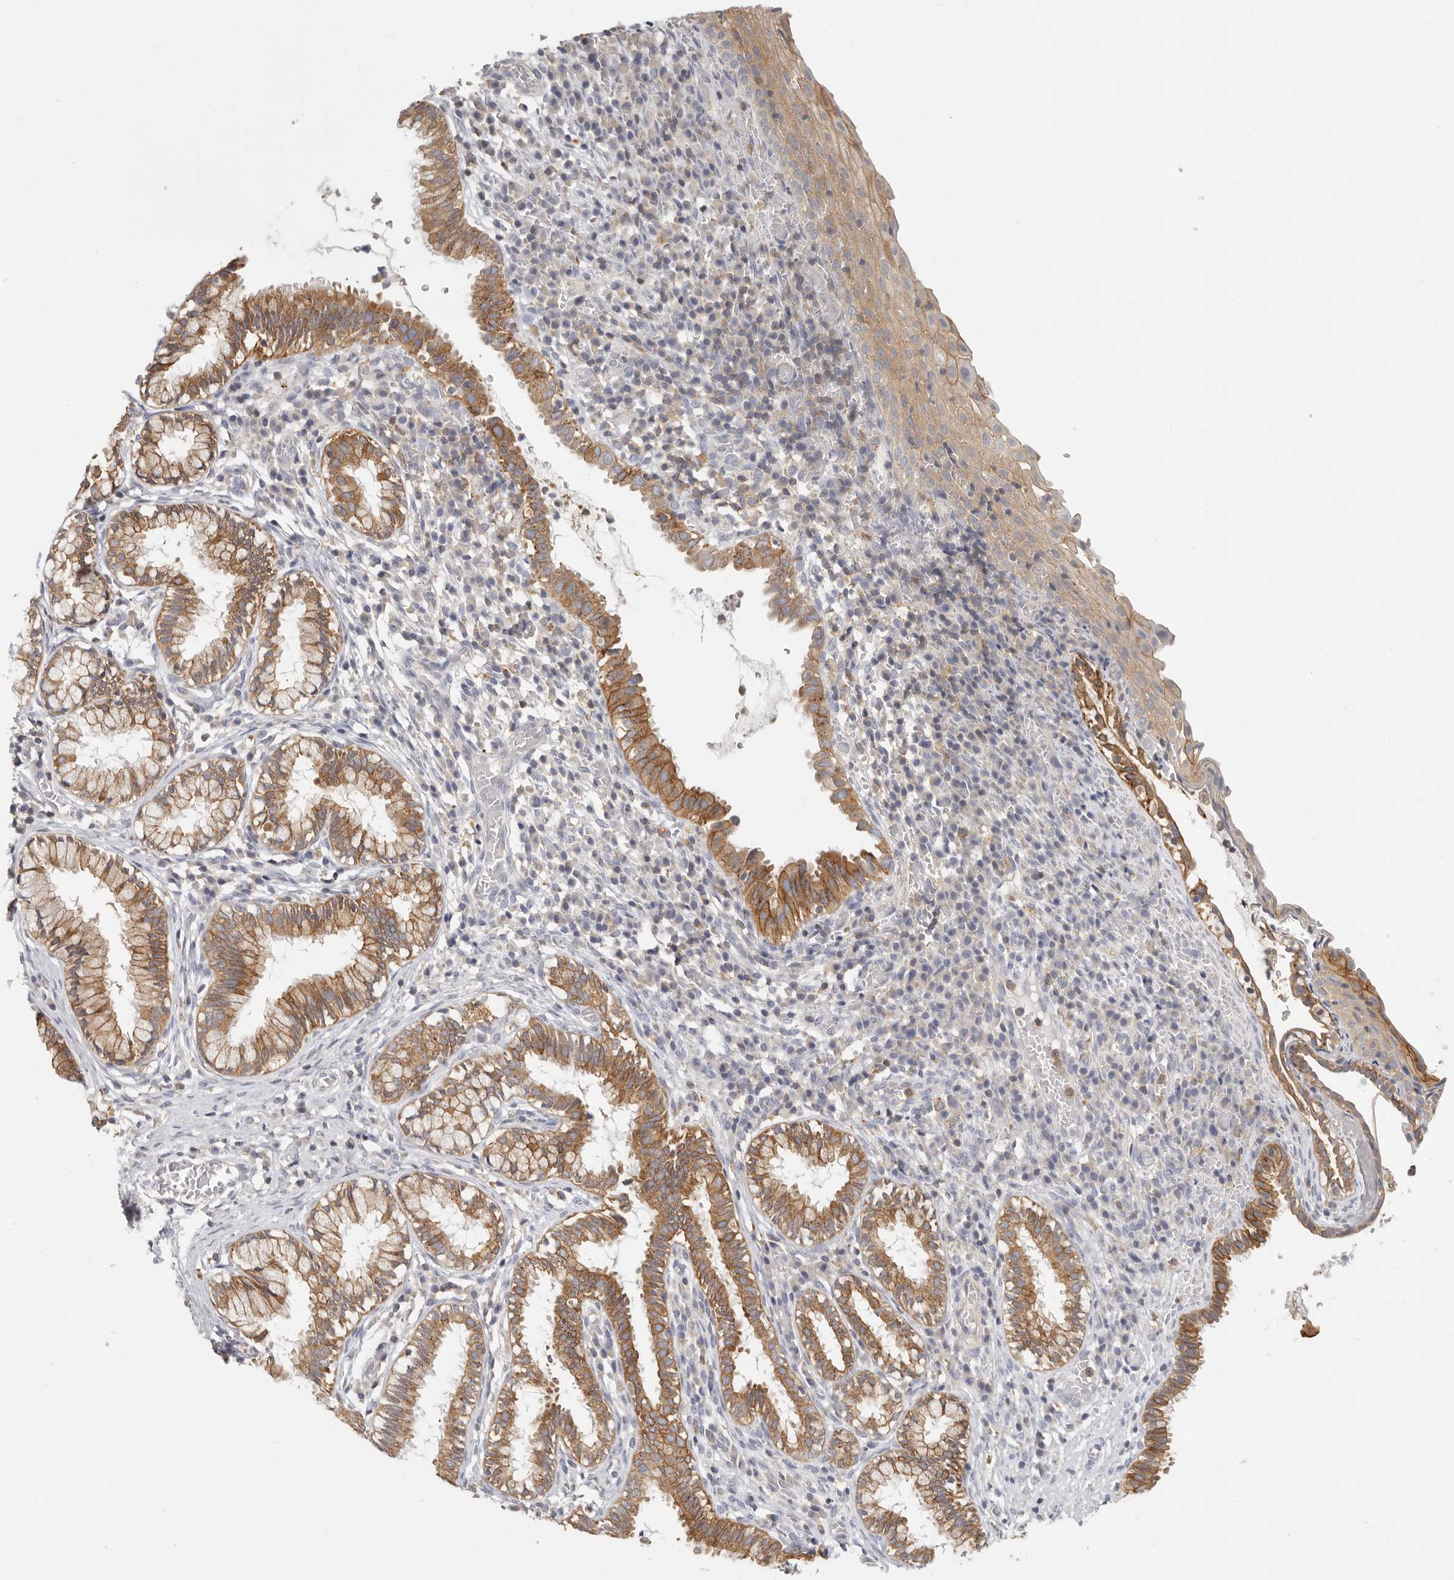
{"staining": {"intensity": "moderate", "quantity": "25%-75%", "location": "cytoplasmic/membranous"}, "tissue": "cervix", "cell_type": "Glandular cells", "image_type": "normal", "snomed": [{"axis": "morphology", "description": "Normal tissue, NOS"}, {"axis": "topography", "description": "Cervix"}], "caption": "Immunohistochemical staining of unremarkable human cervix exhibits moderate cytoplasmic/membranous protein expression in approximately 25%-75% of glandular cells.", "gene": "ANXA9", "patient": {"sex": "female", "age": 27}}